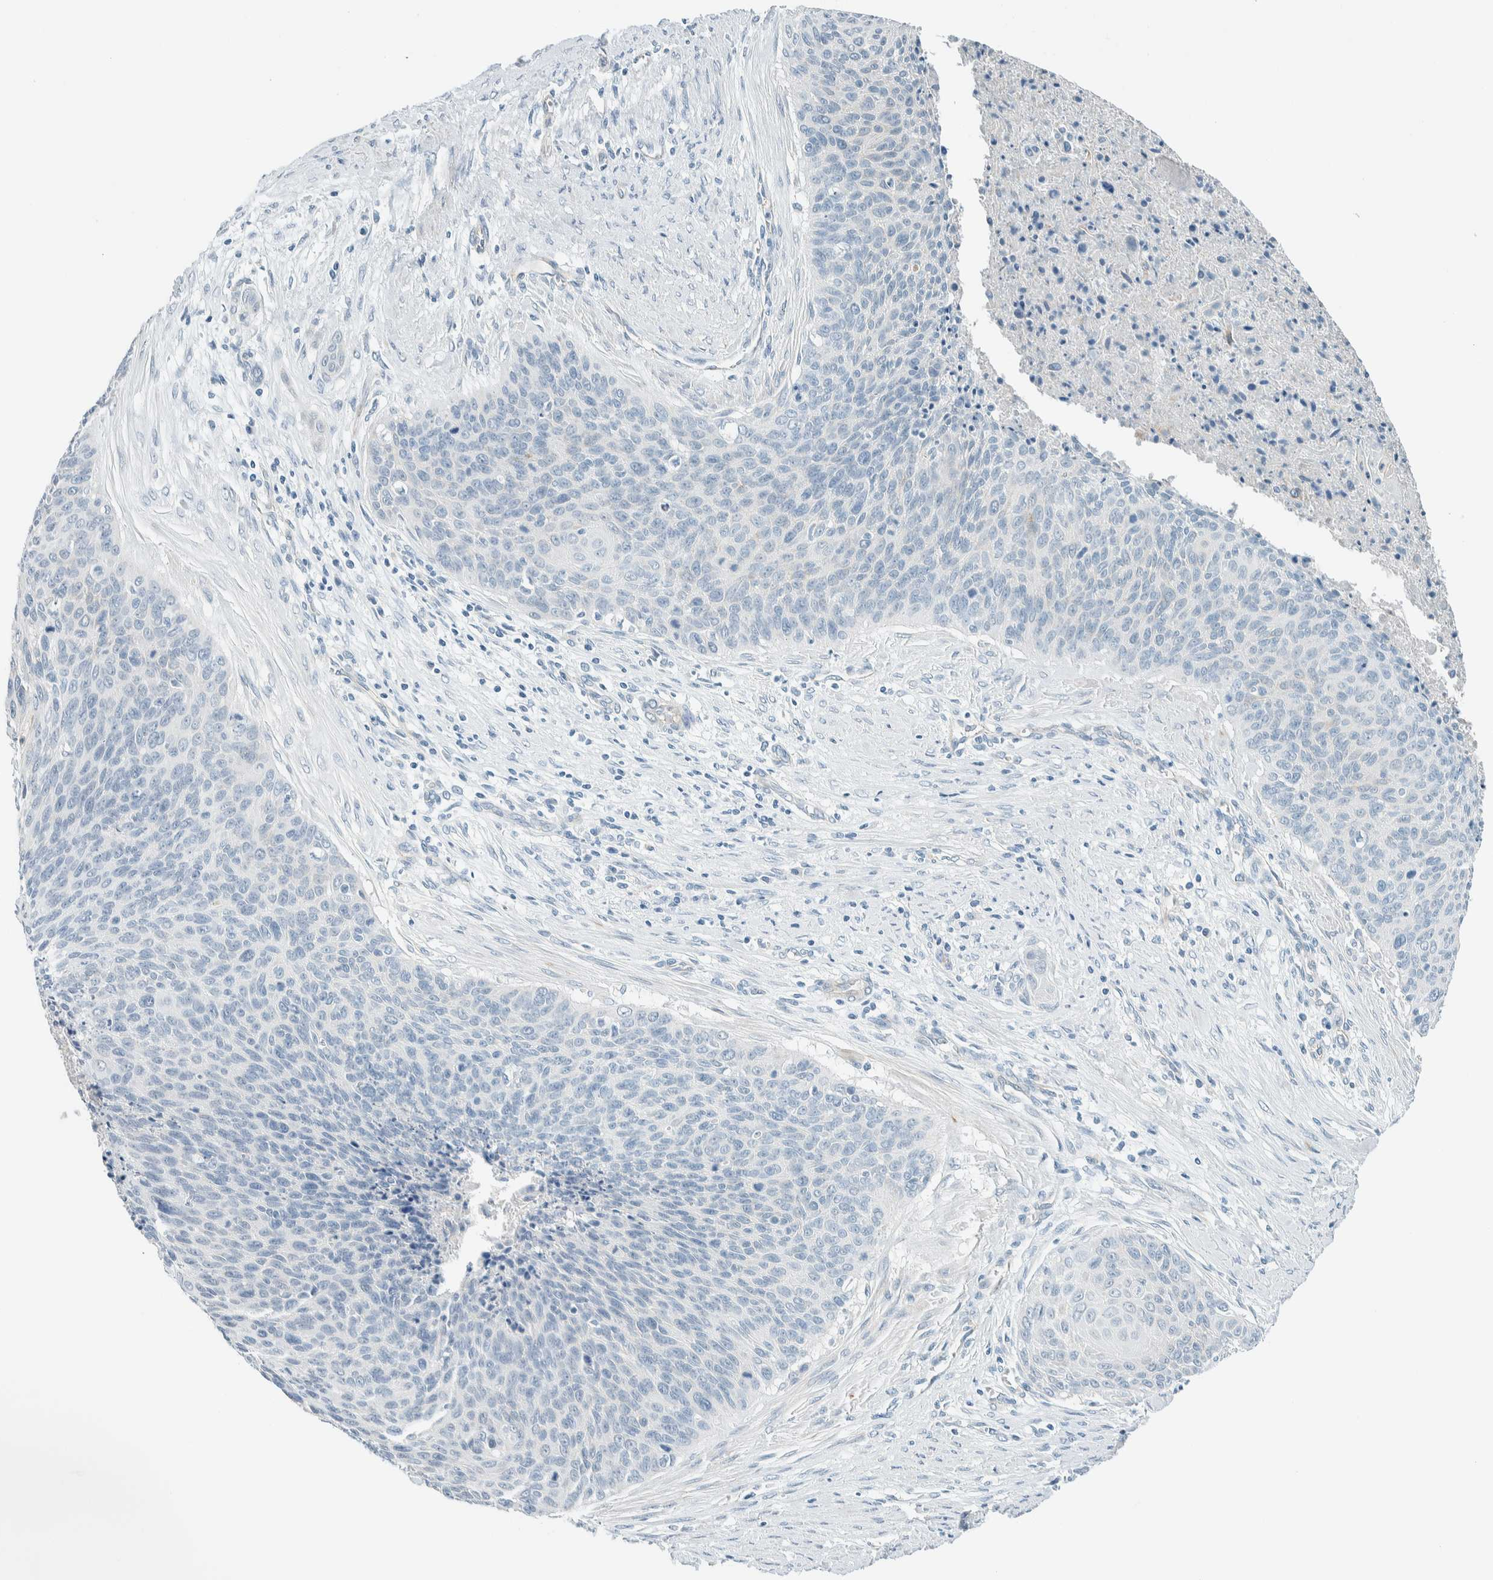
{"staining": {"intensity": "negative", "quantity": "none", "location": "none"}, "tissue": "cervical cancer", "cell_type": "Tumor cells", "image_type": "cancer", "snomed": [{"axis": "morphology", "description": "Squamous cell carcinoma, NOS"}, {"axis": "topography", "description": "Cervix"}], "caption": "Tumor cells are negative for protein expression in human cervical squamous cell carcinoma. (Stains: DAB (3,3'-diaminobenzidine) immunohistochemistry with hematoxylin counter stain, Microscopy: brightfield microscopy at high magnification).", "gene": "SLFN12", "patient": {"sex": "female", "age": 55}}